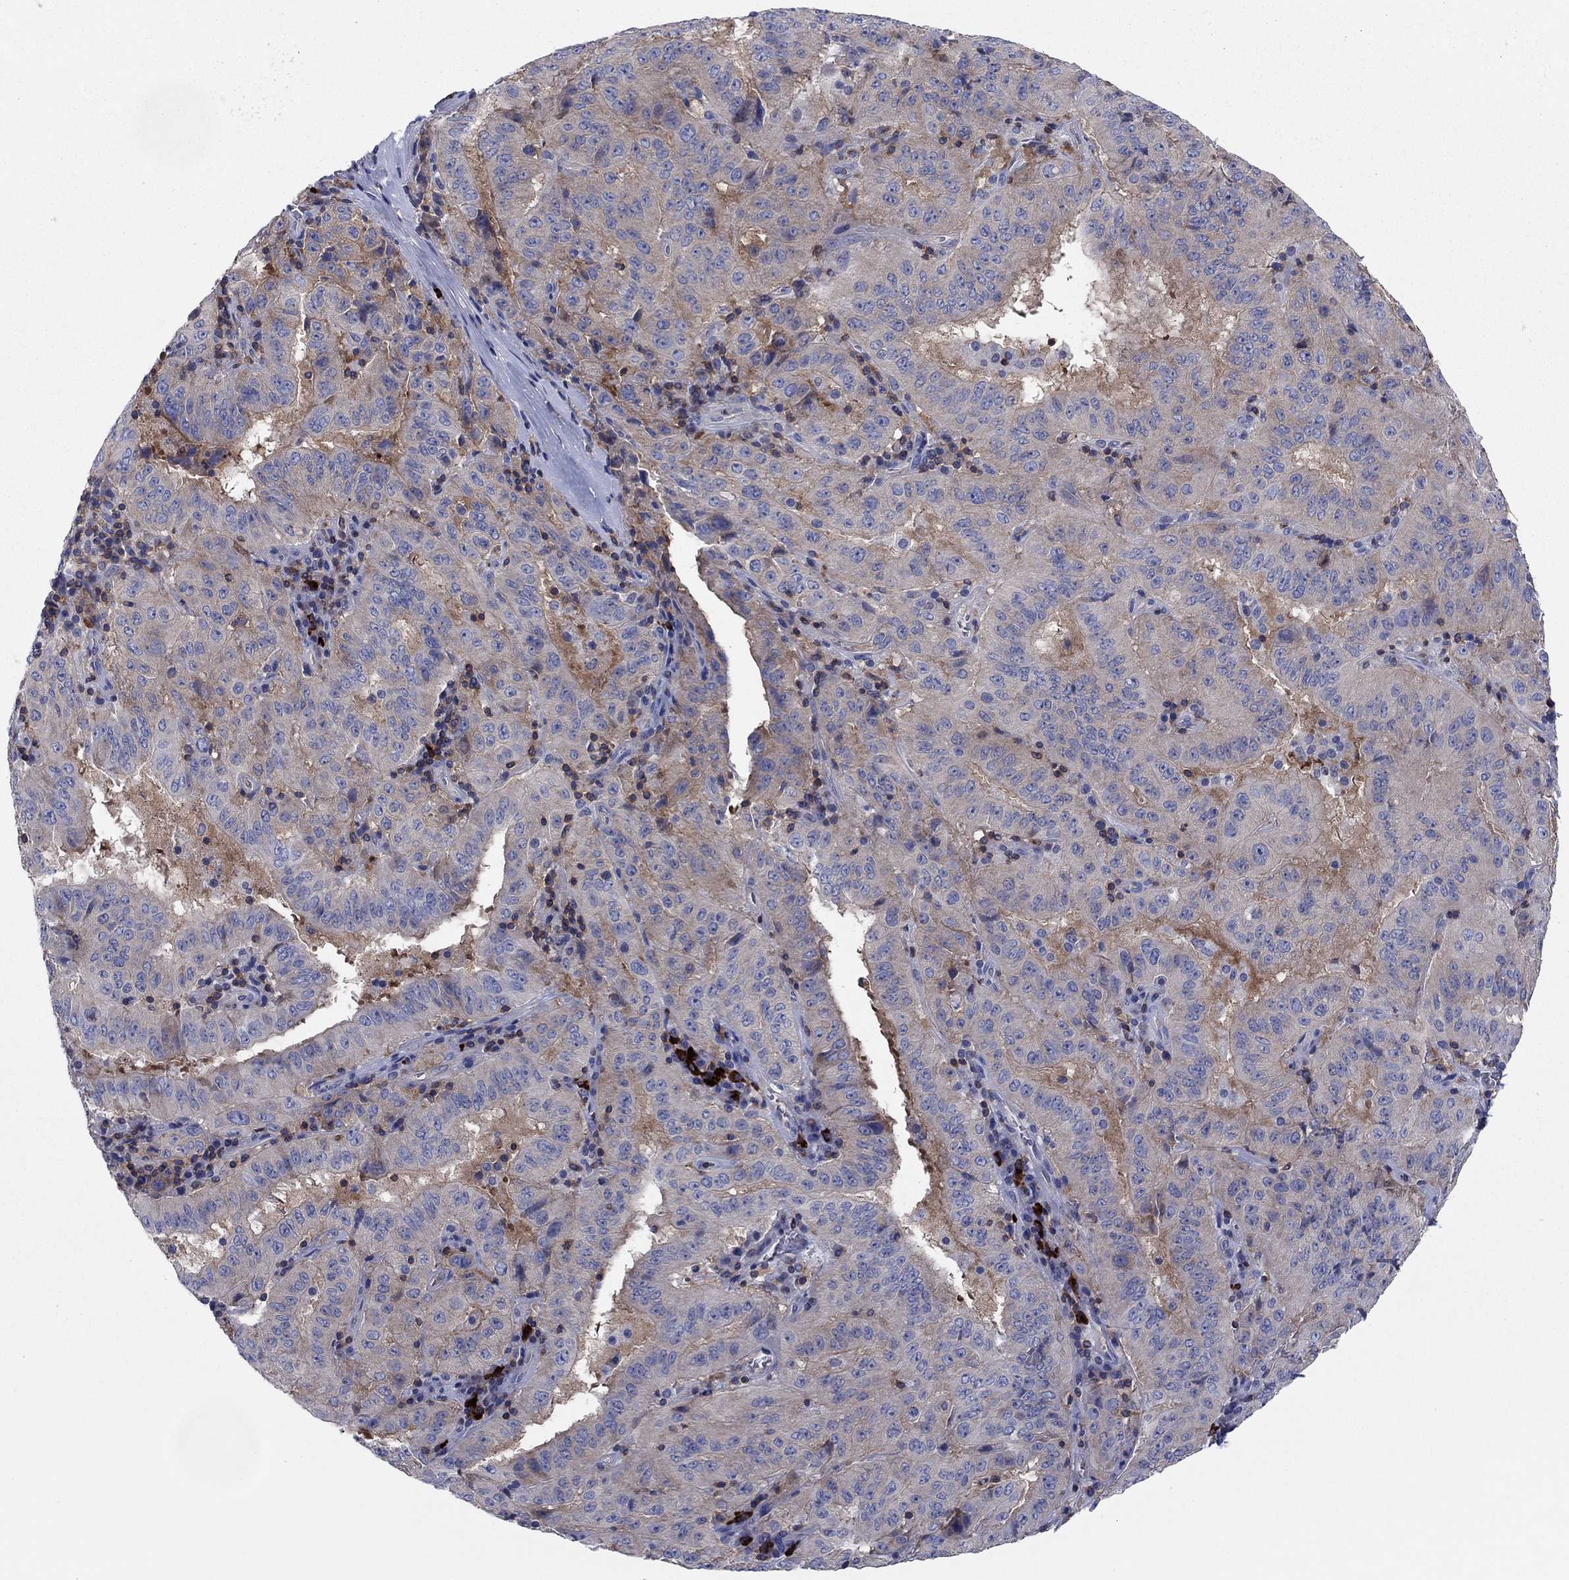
{"staining": {"intensity": "weak", "quantity": "25%-75%", "location": "cytoplasmic/membranous"}, "tissue": "pancreatic cancer", "cell_type": "Tumor cells", "image_type": "cancer", "snomed": [{"axis": "morphology", "description": "Adenocarcinoma, NOS"}, {"axis": "topography", "description": "Pancreas"}], "caption": "Immunohistochemical staining of human pancreatic cancer (adenocarcinoma) shows weak cytoplasmic/membranous protein positivity in approximately 25%-75% of tumor cells.", "gene": "PVR", "patient": {"sex": "male", "age": 63}}